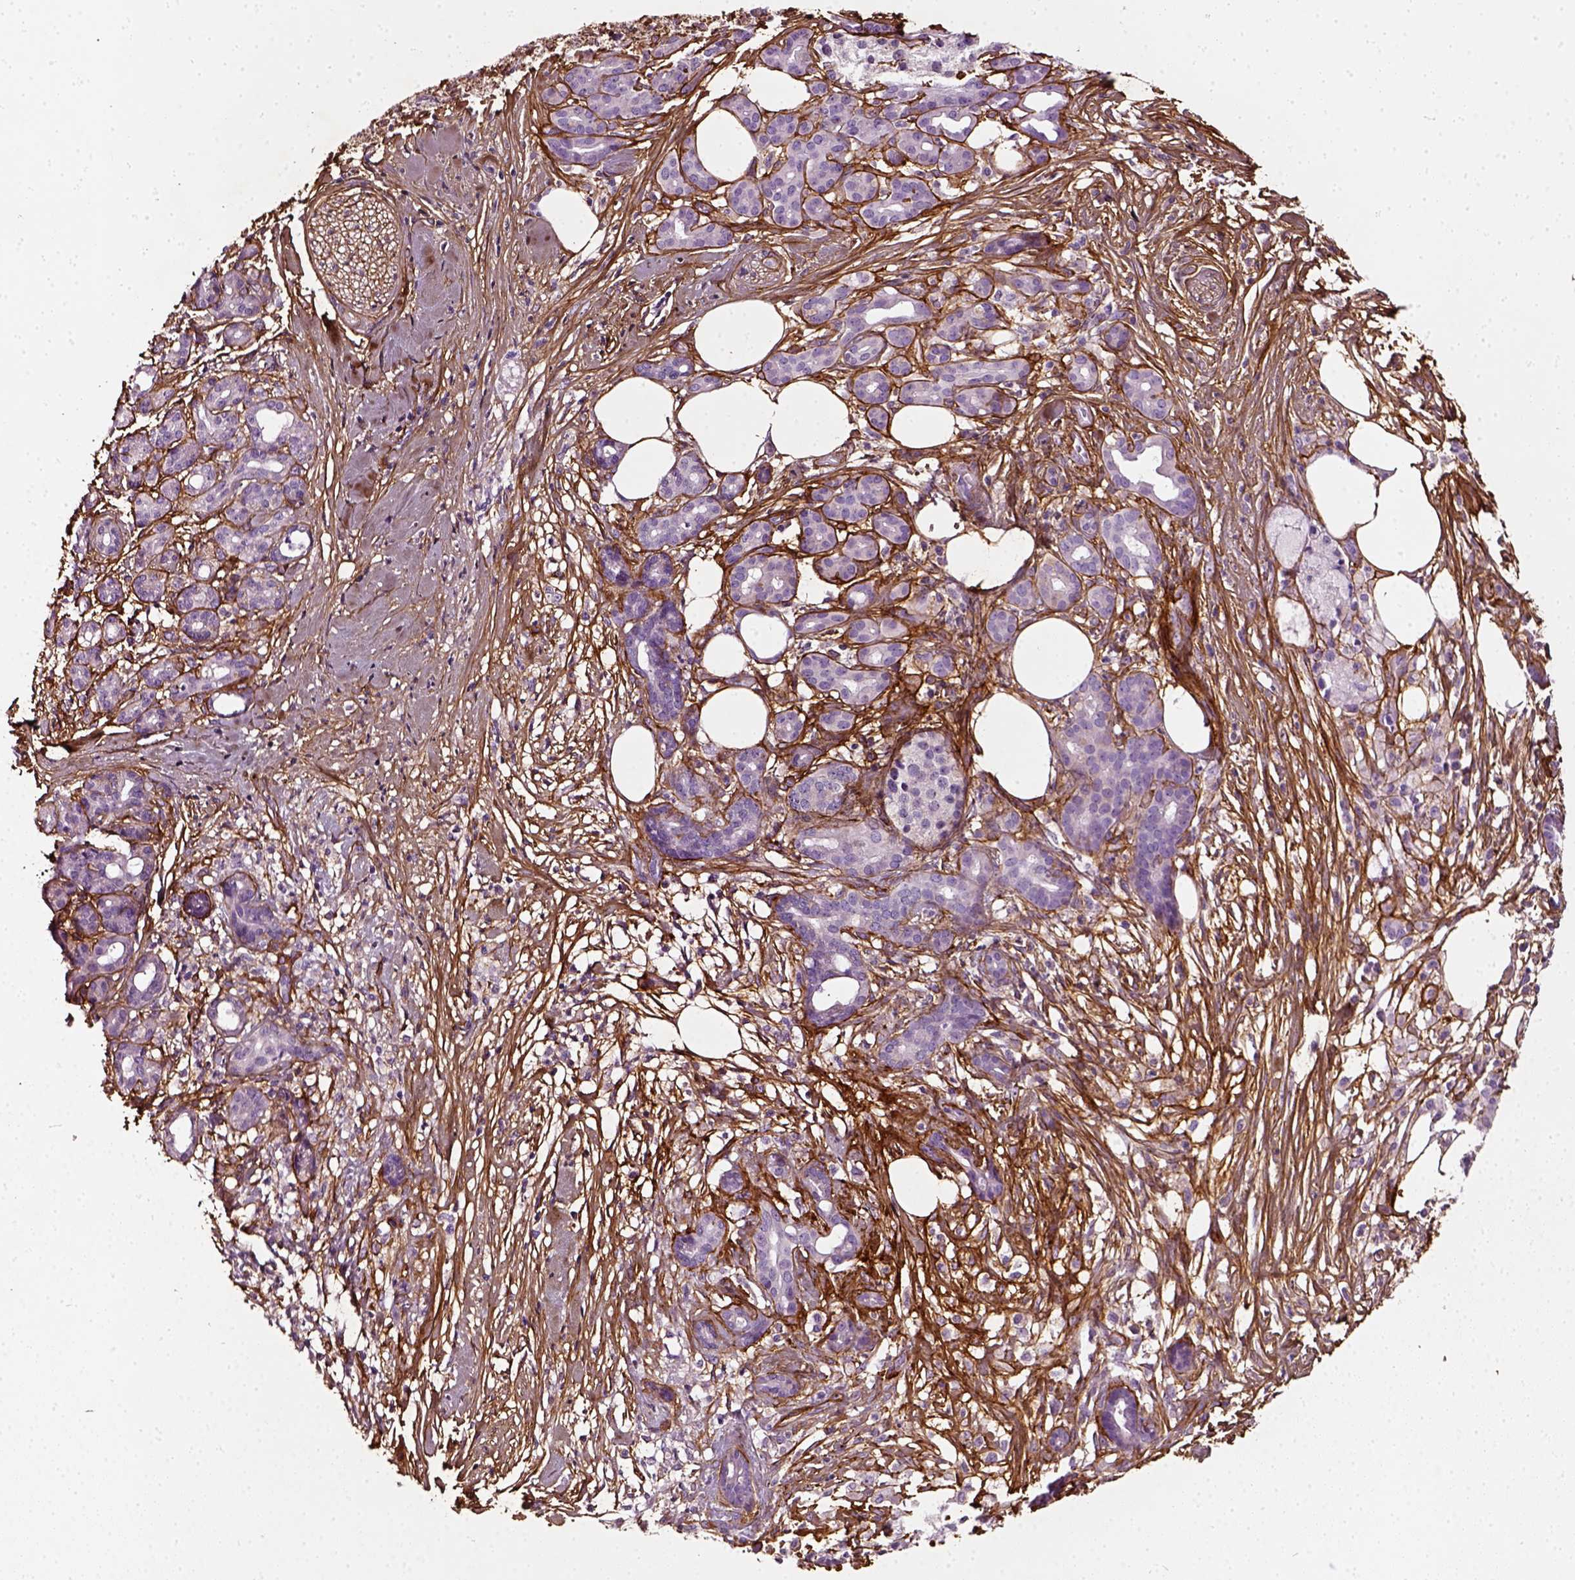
{"staining": {"intensity": "negative", "quantity": "none", "location": "none"}, "tissue": "pancreatic cancer", "cell_type": "Tumor cells", "image_type": "cancer", "snomed": [{"axis": "morphology", "description": "Adenocarcinoma, NOS"}, {"axis": "topography", "description": "Pancreas"}], "caption": "A high-resolution micrograph shows IHC staining of pancreatic cancer (adenocarcinoma), which reveals no significant expression in tumor cells. The staining is performed using DAB (3,3'-diaminobenzidine) brown chromogen with nuclei counter-stained in using hematoxylin.", "gene": "COL6A2", "patient": {"sex": "female", "age": 66}}